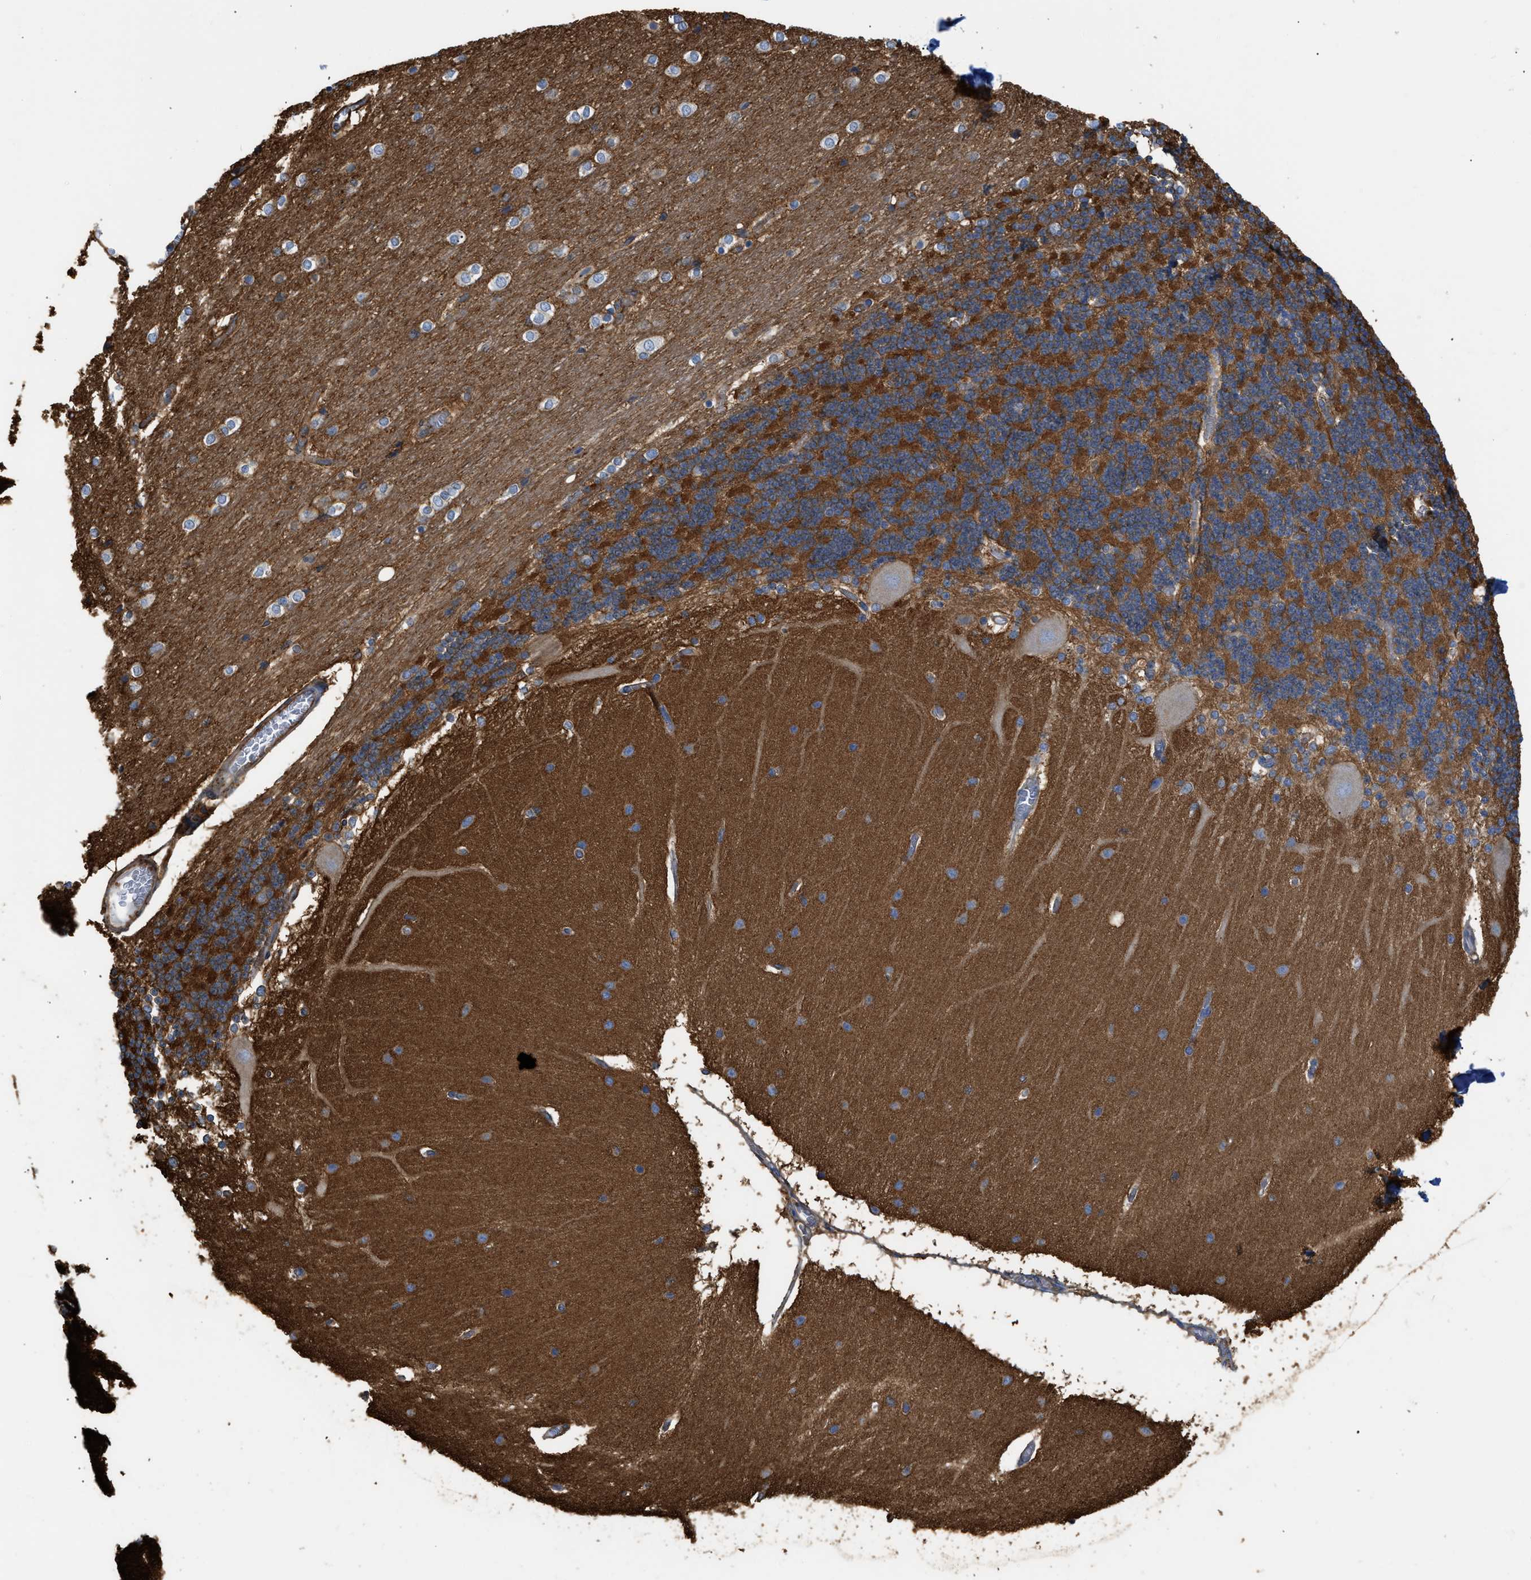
{"staining": {"intensity": "moderate", "quantity": ">75%", "location": "cytoplasmic/membranous"}, "tissue": "cerebellum", "cell_type": "Cells in granular layer", "image_type": "normal", "snomed": [{"axis": "morphology", "description": "Normal tissue, NOS"}, {"axis": "topography", "description": "Cerebellum"}], "caption": "This histopathology image demonstrates immunohistochemistry staining of benign cerebellum, with medium moderate cytoplasmic/membranous positivity in approximately >75% of cells in granular layer.", "gene": "GNB4", "patient": {"sex": "female", "age": 54}}